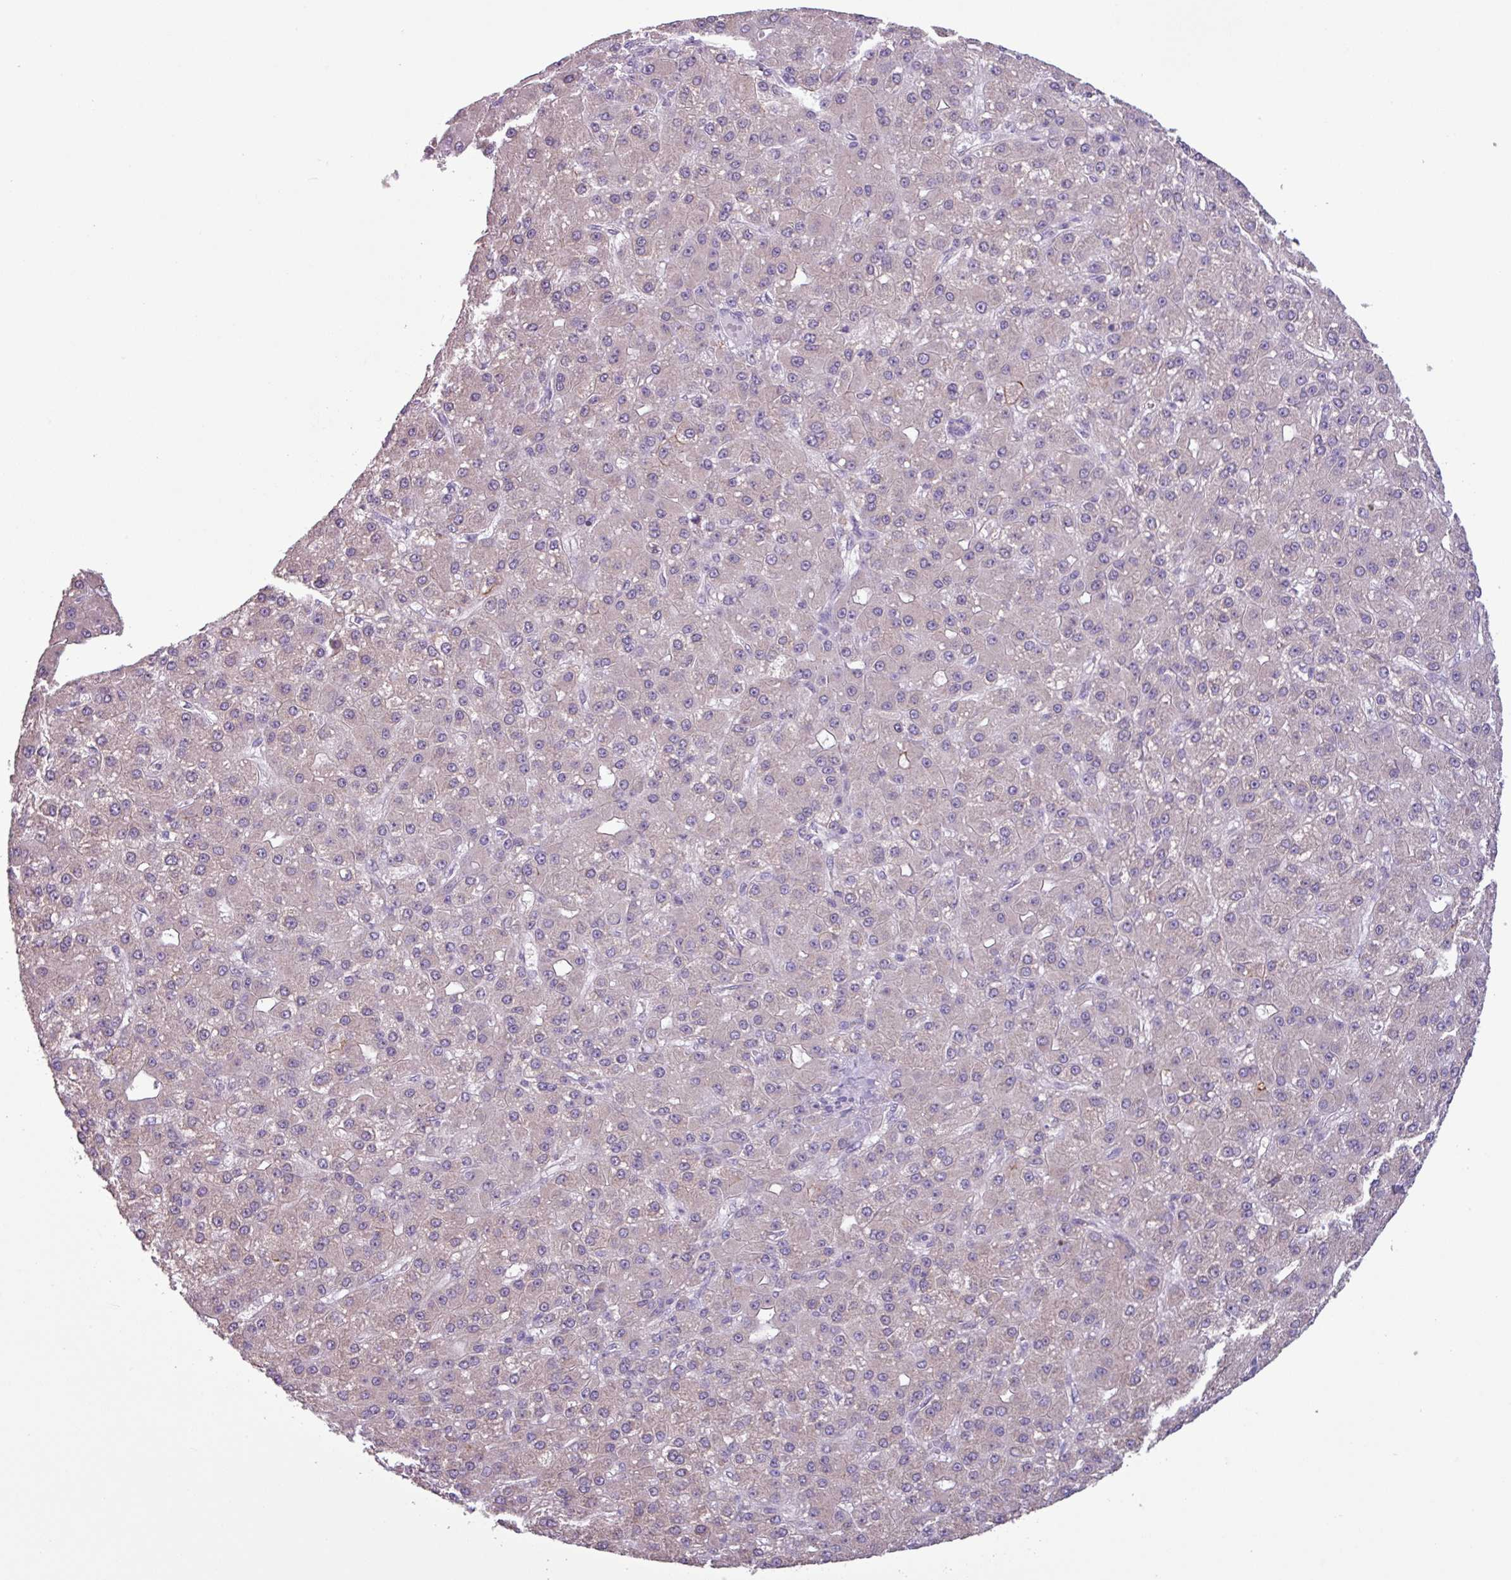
{"staining": {"intensity": "weak", "quantity": "<25%", "location": "cytoplasmic/membranous"}, "tissue": "liver cancer", "cell_type": "Tumor cells", "image_type": "cancer", "snomed": [{"axis": "morphology", "description": "Carcinoma, Hepatocellular, NOS"}, {"axis": "topography", "description": "Liver"}], "caption": "Immunohistochemical staining of human liver cancer exhibits no significant staining in tumor cells.", "gene": "C20orf27", "patient": {"sex": "male", "age": 67}}